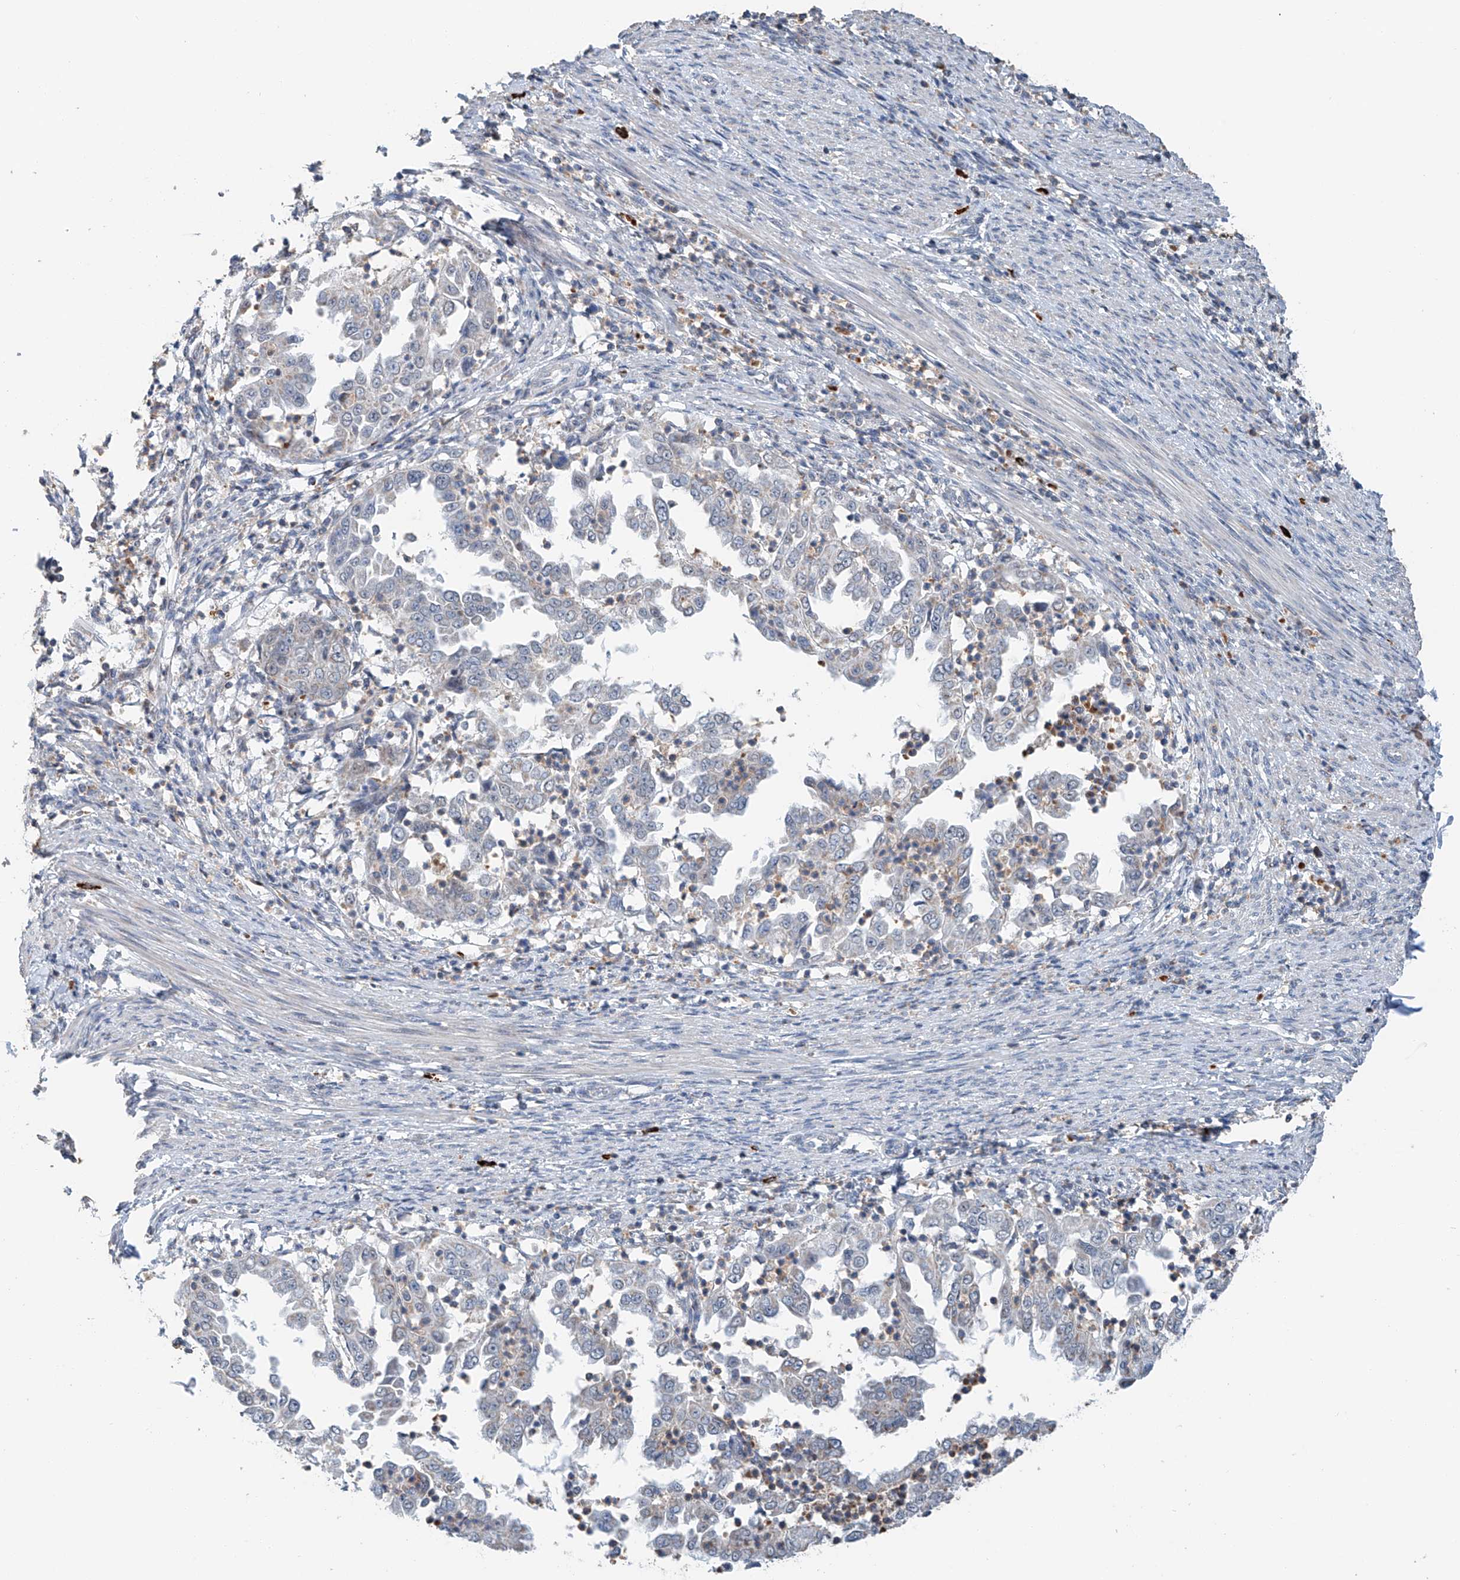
{"staining": {"intensity": "negative", "quantity": "none", "location": "none"}, "tissue": "endometrial cancer", "cell_type": "Tumor cells", "image_type": "cancer", "snomed": [{"axis": "morphology", "description": "Adenocarcinoma, NOS"}, {"axis": "topography", "description": "Endometrium"}], "caption": "Immunohistochemistry (IHC) histopathology image of human endometrial cancer (adenocarcinoma) stained for a protein (brown), which displays no staining in tumor cells.", "gene": "KLF15", "patient": {"sex": "female", "age": 85}}